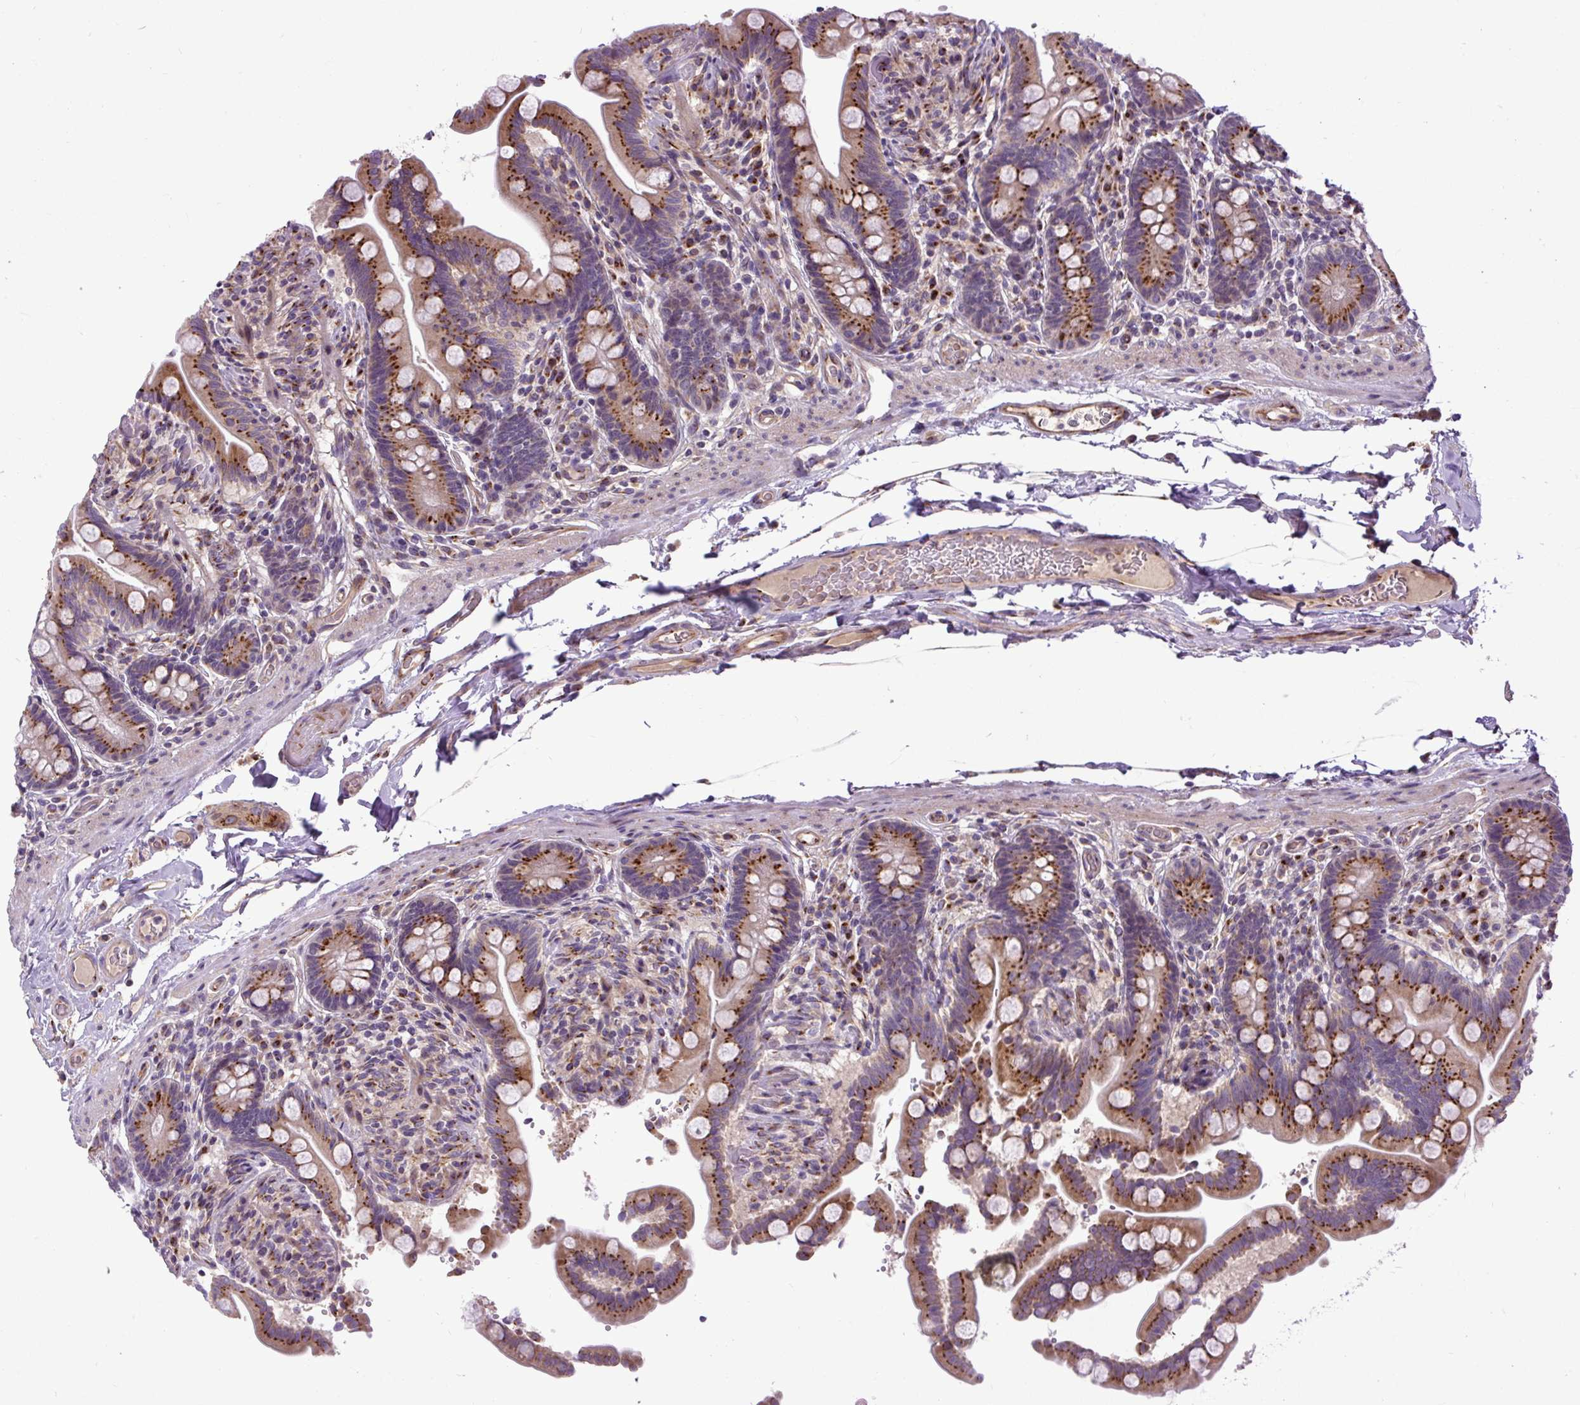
{"staining": {"intensity": "moderate", "quantity": "25%-75%", "location": "cytoplasmic/membranous"}, "tissue": "colon", "cell_type": "Endothelial cells", "image_type": "normal", "snomed": [{"axis": "morphology", "description": "Normal tissue, NOS"}, {"axis": "topography", "description": "Smooth muscle"}, {"axis": "topography", "description": "Colon"}], "caption": "Endothelial cells demonstrate medium levels of moderate cytoplasmic/membranous expression in approximately 25%-75% of cells in normal human colon.", "gene": "MSMP", "patient": {"sex": "male", "age": 73}}